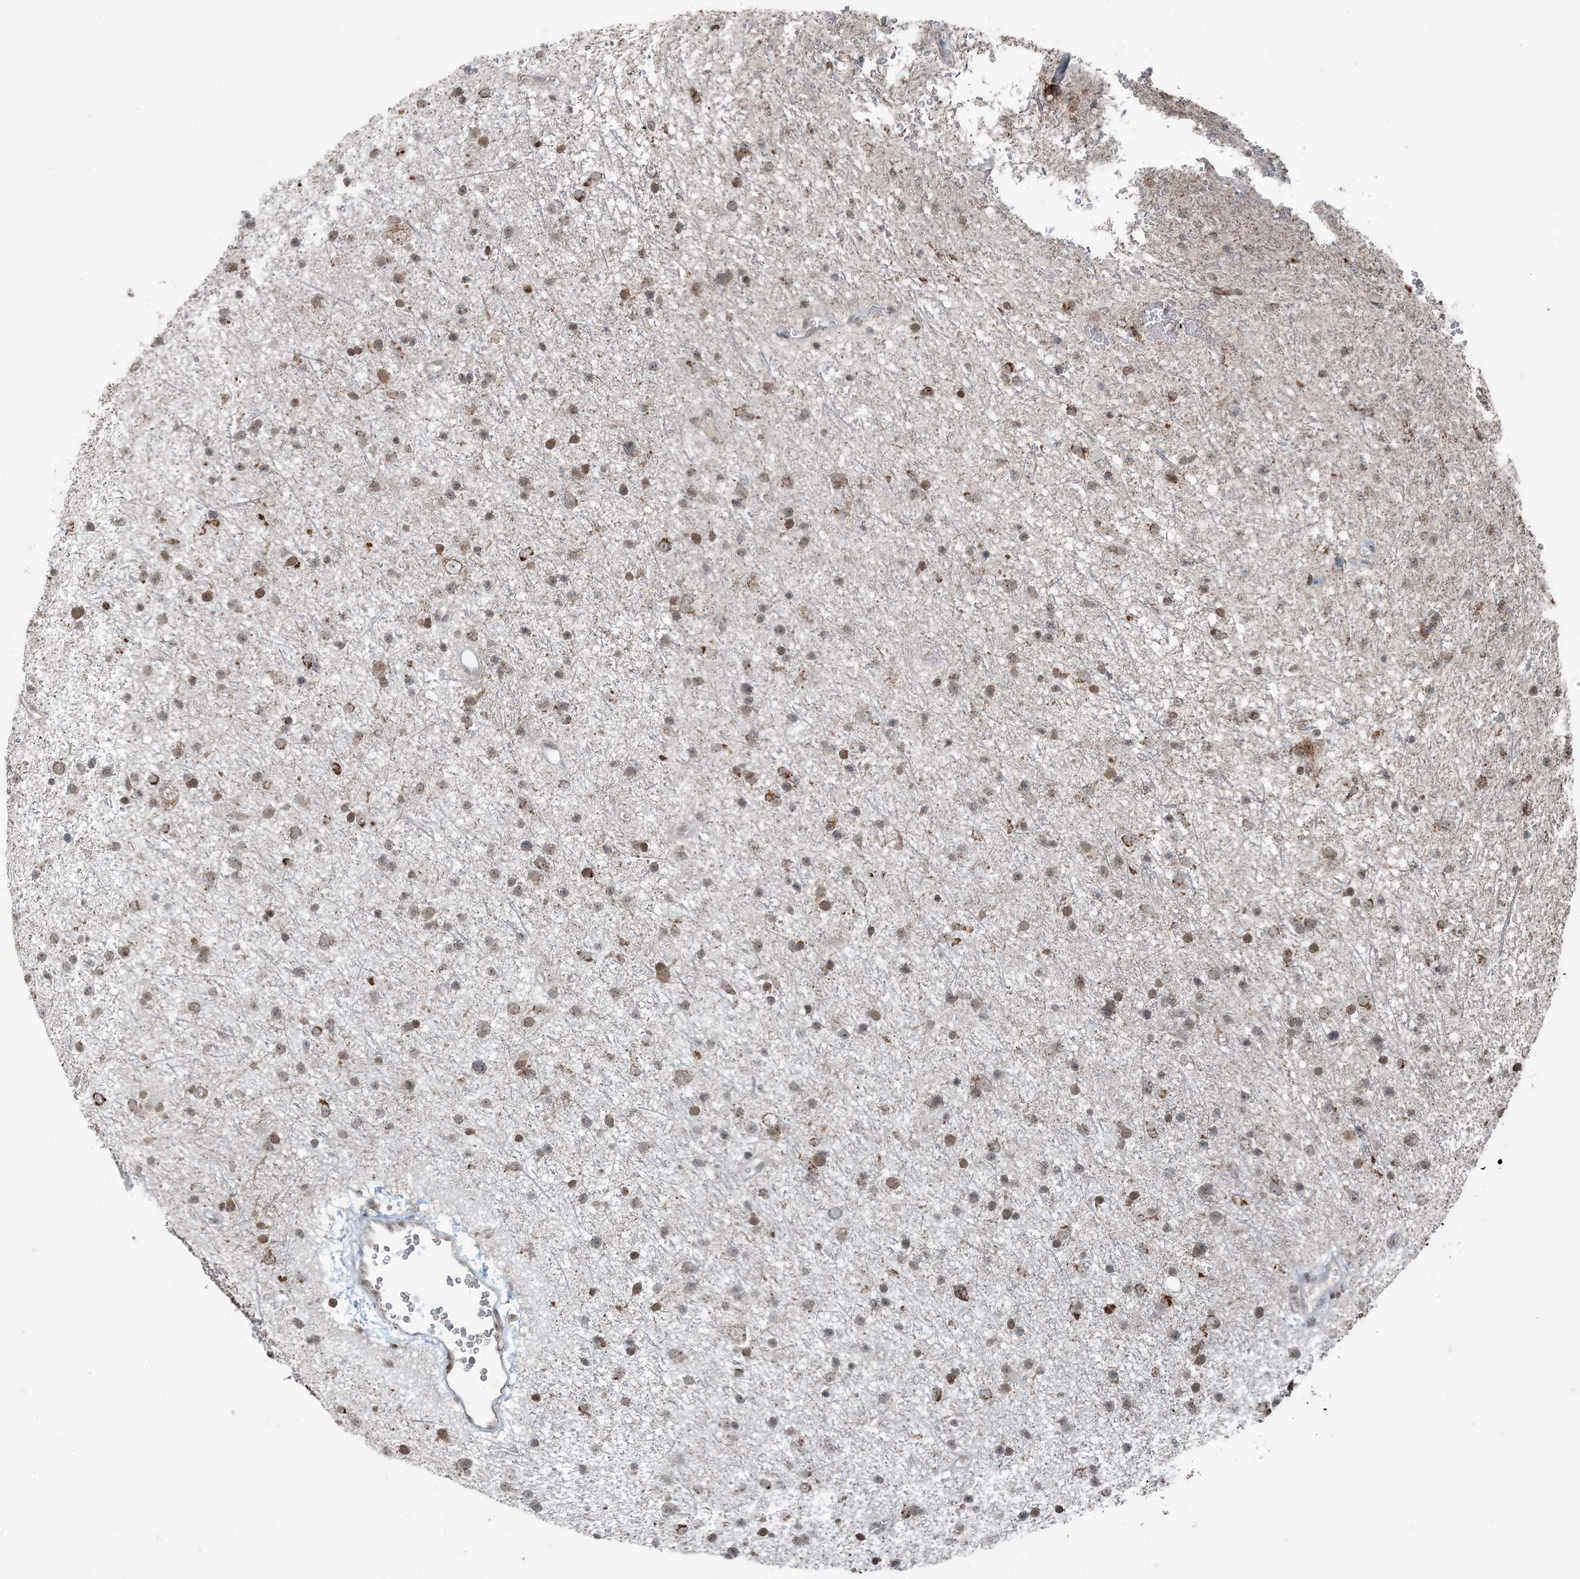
{"staining": {"intensity": "moderate", "quantity": ">75%", "location": "cytoplasmic/membranous,nuclear"}, "tissue": "glioma", "cell_type": "Tumor cells", "image_type": "cancer", "snomed": [{"axis": "morphology", "description": "Glioma, malignant, Low grade"}, {"axis": "topography", "description": "Cerebral cortex"}], "caption": "Immunohistochemical staining of human glioma displays moderate cytoplasmic/membranous and nuclear protein staining in approximately >75% of tumor cells.", "gene": "GNL1", "patient": {"sex": "female", "age": 39}}